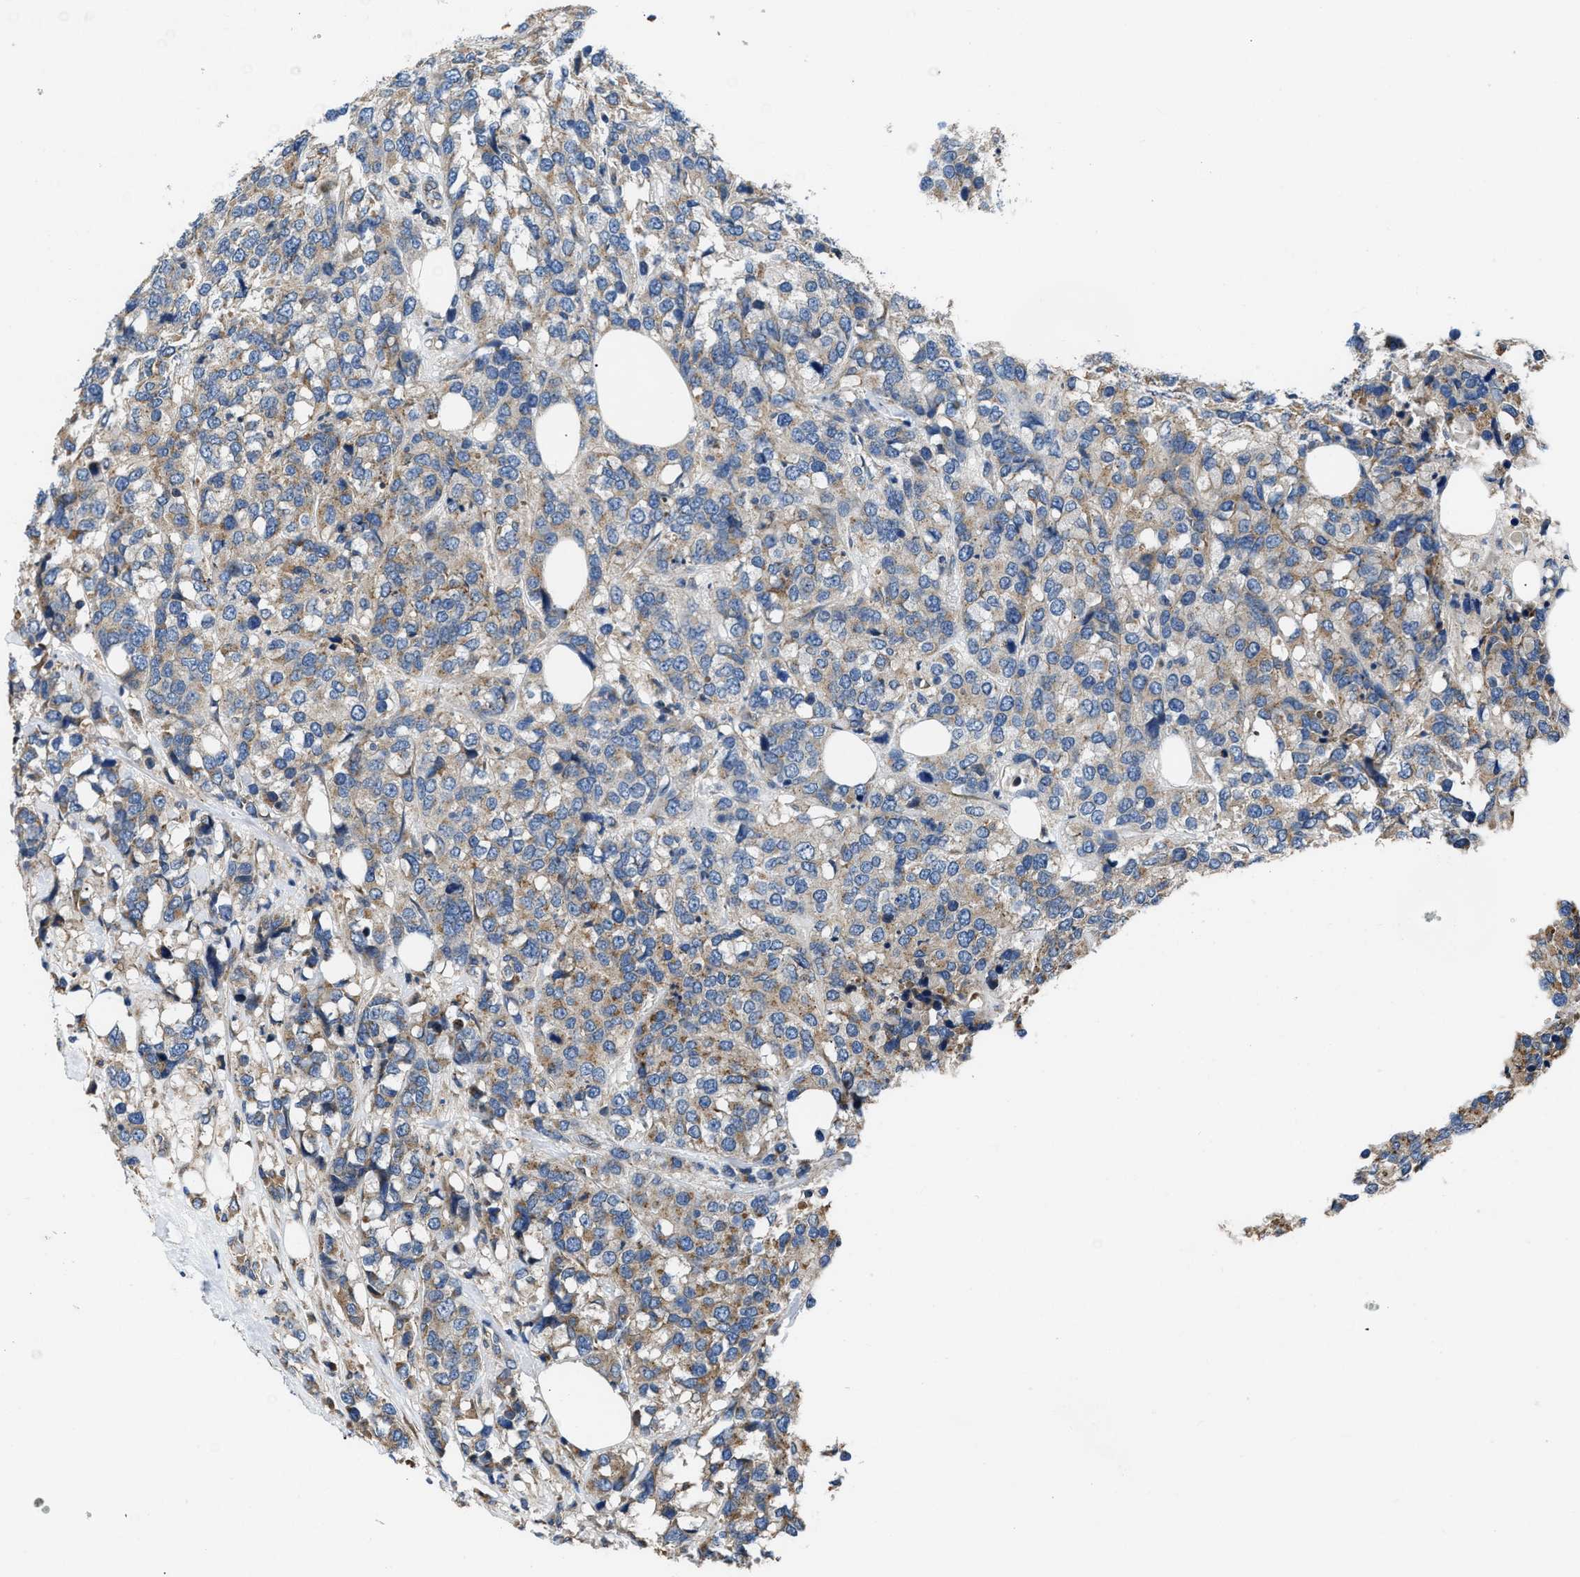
{"staining": {"intensity": "moderate", "quantity": ">75%", "location": "cytoplasmic/membranous"}, "tissue": "breast cancer", "cell_type": "Tumor cells", "image_type": "cancer", "snomed": [{"axis": "morphology", "description": "Lobular carcinoma"}, {"axis": "topography", "description": "Breast"}], "caption": "This histopathology image exhibits immunohistochemistry (IHC) staining of human lobular carcinoma (breast), with medium moderate cytoplasmic/membranous positivity in approximately >75% of tumor cells.", "gene": "CEP128", "patient": {"sex": "female", "age": 59}}